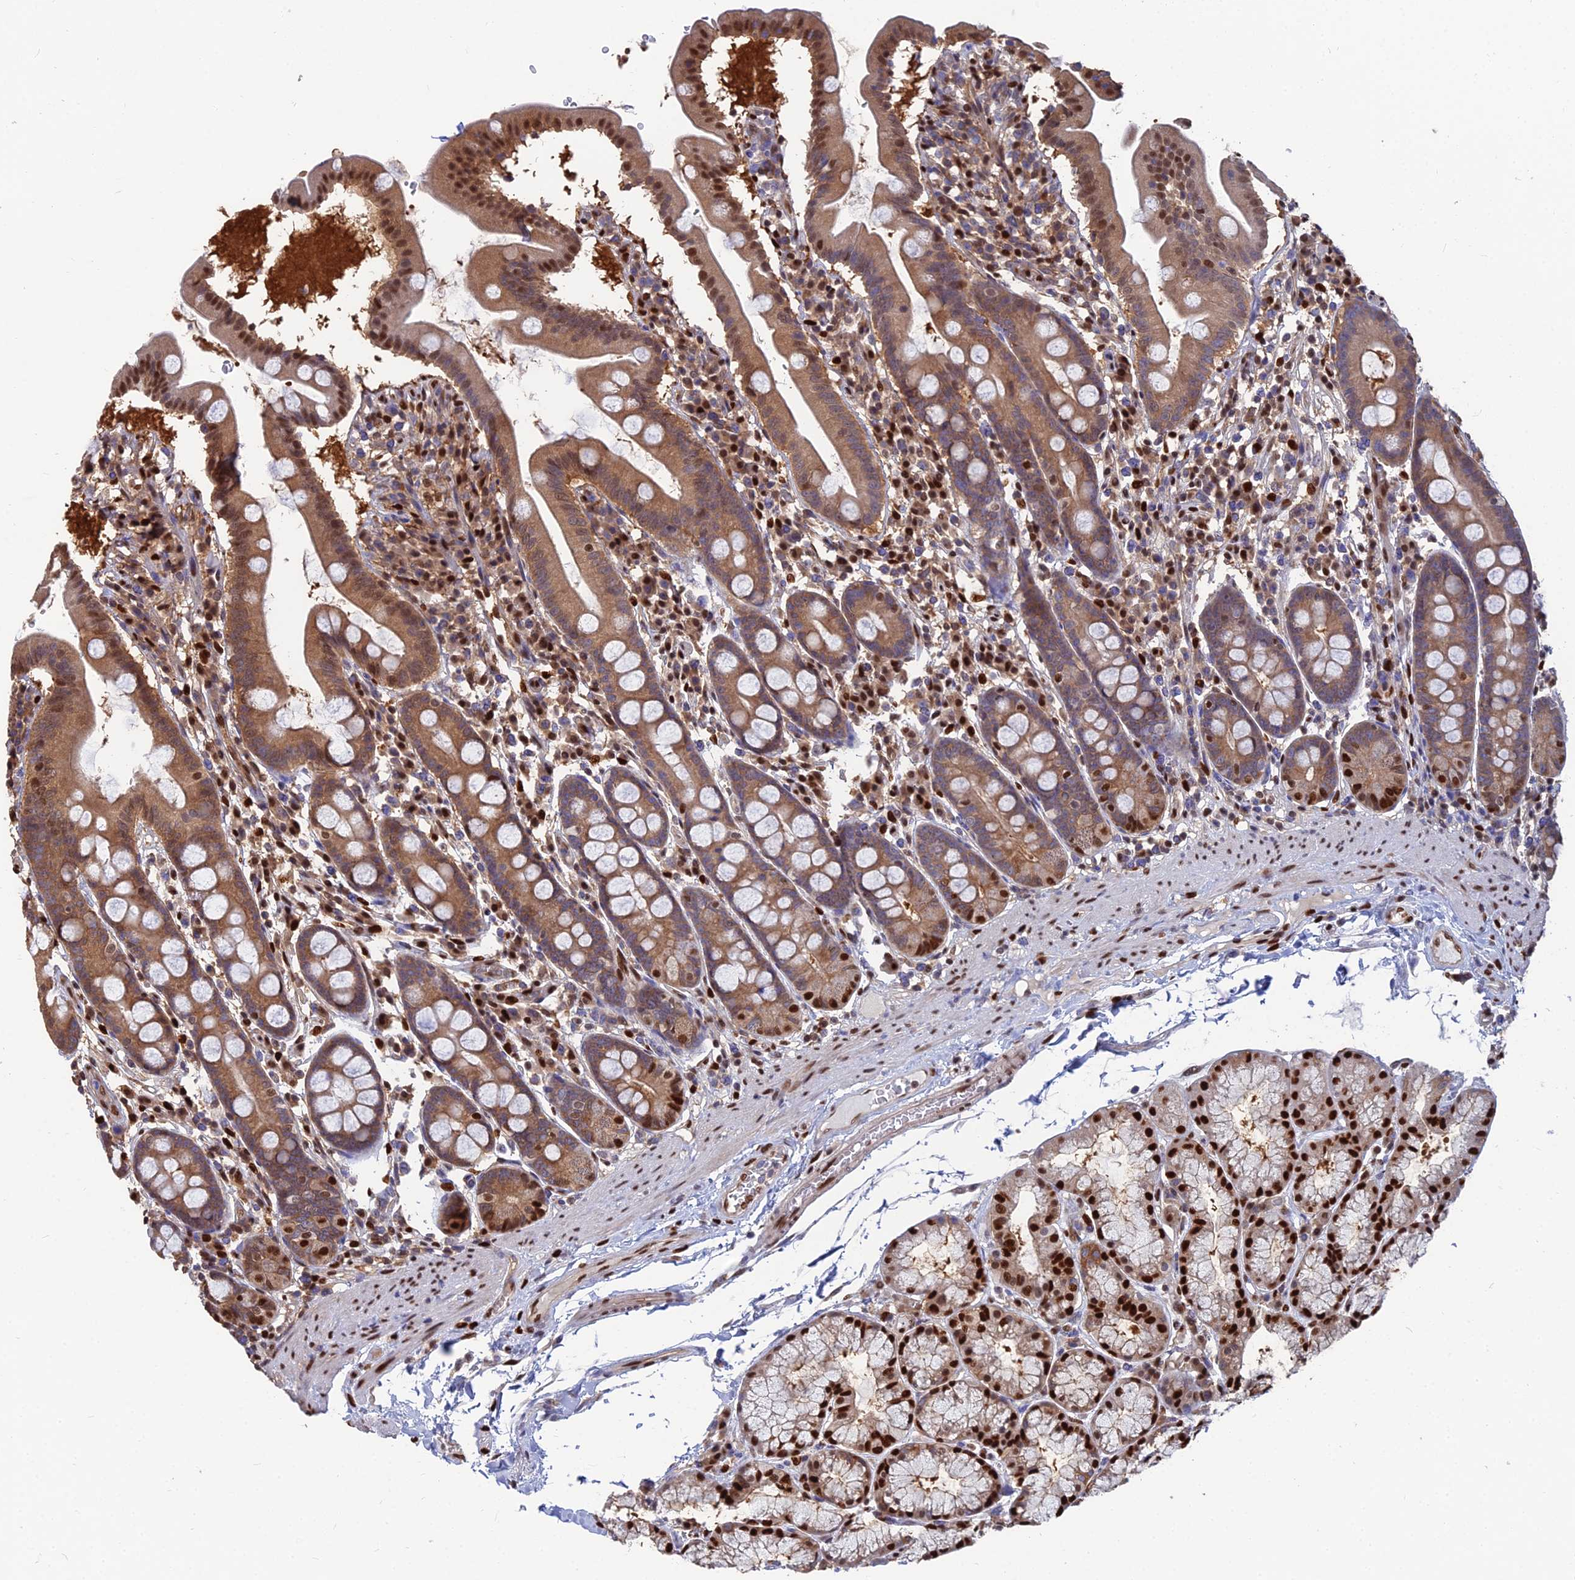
{"staining": {"intensity": "moderate", "quantity": ">75%", "location": "cytoplasmic/membranous,nuclear"}, "tissue": "duodenum", "cell_type": "Glandular cells", "image_type": "normal", "snomed": [{"axis": "morphology", "description": "Normal tissue, NOS"}, {"axis": "topography", "description": "Duodenum"}], "caption": "Immunohistochemistry (DAB (3,3'-diaminobenzidine)) staining of normal duodenum shows moderate cytoplasmic/membranous,nuclear protein positivity in approximately >75% of glandular cells.", "gene": "DNPEP", "patient": {"sex": "male", "age": 50}}